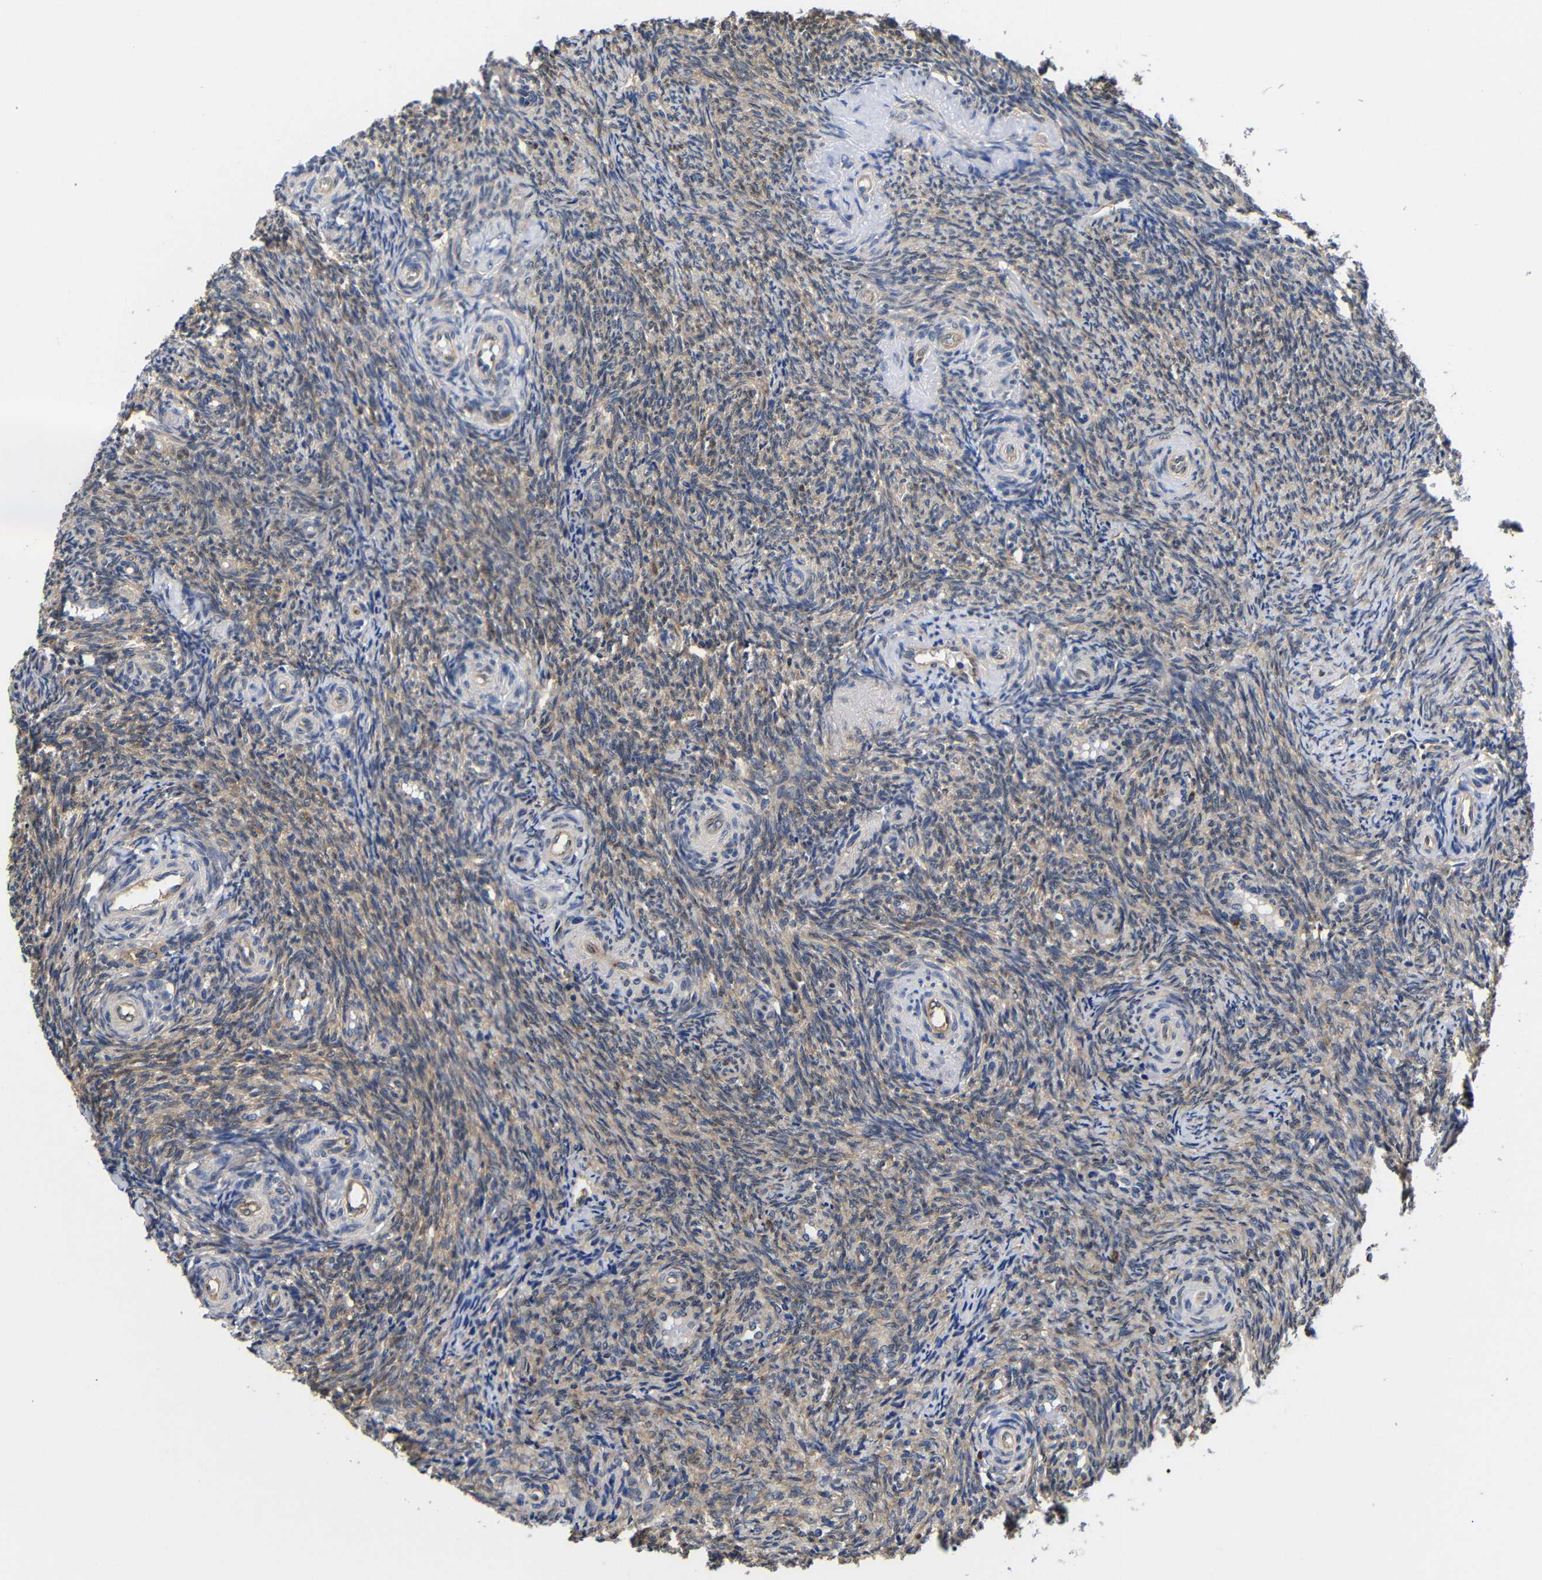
{"staining": {"intensity": "weak", "quantity": ">75%", "location": "cytoplasmic/membranous"}, "tissue": "ovary", "cell_type": "Ovarian stroma cells", "image_type": "normal", "snomed": [{"axis": "morphology", "description": "Normal tissue, NOS"}, {"axis": "topography", "description": "Ovary"}], "caption": "Weak cytoplasmic/membranous protein positivity is present in approximately >75% of ovarian stroma cells in ovary.", "gene": "LRRCC1", "patient": {"sex": "female", "age": 41}}